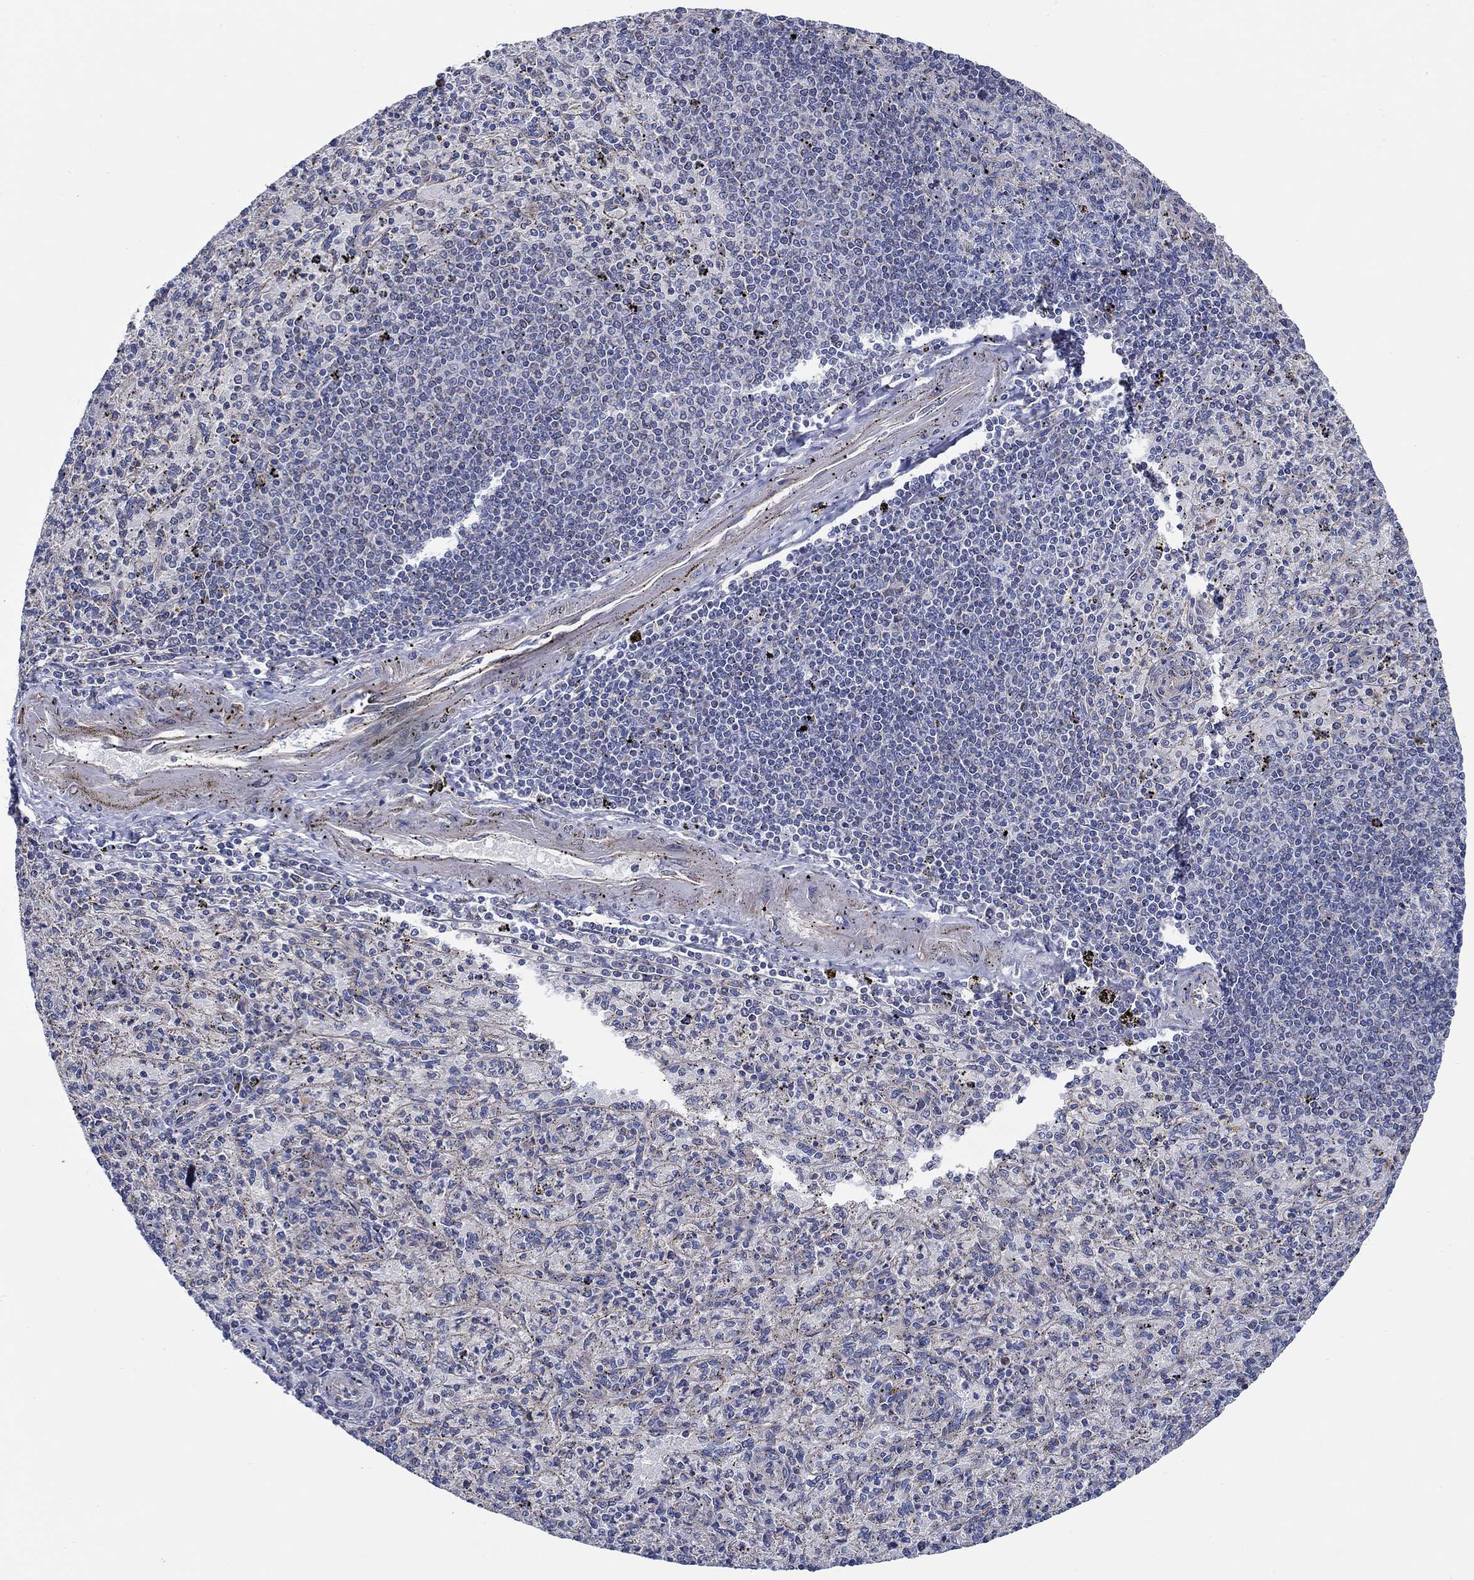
{"staining": {"intensity": "negative", "quantity": "none", "location": "none"}, "tissue": "spleen", "cell_type": "Cells in red pulp", "image_type": "normal", "snomed": [{"axis": "morphology", "description": "Normal tissue, NOS"}, {"axis": "topography", "description": "Spleen"}], "caption": "High power microscopy micrograph of an immunohistochemistry (IHC) histopathology image of normal spleen, revealing no significant positivity in cells in red pulp. (DAB (3,3'-diaminobenzidine) immunohistochemistry with hematoxylin counter stain).", "gene": "FMN1", "patient": {"sex": "male", "age": 60}}